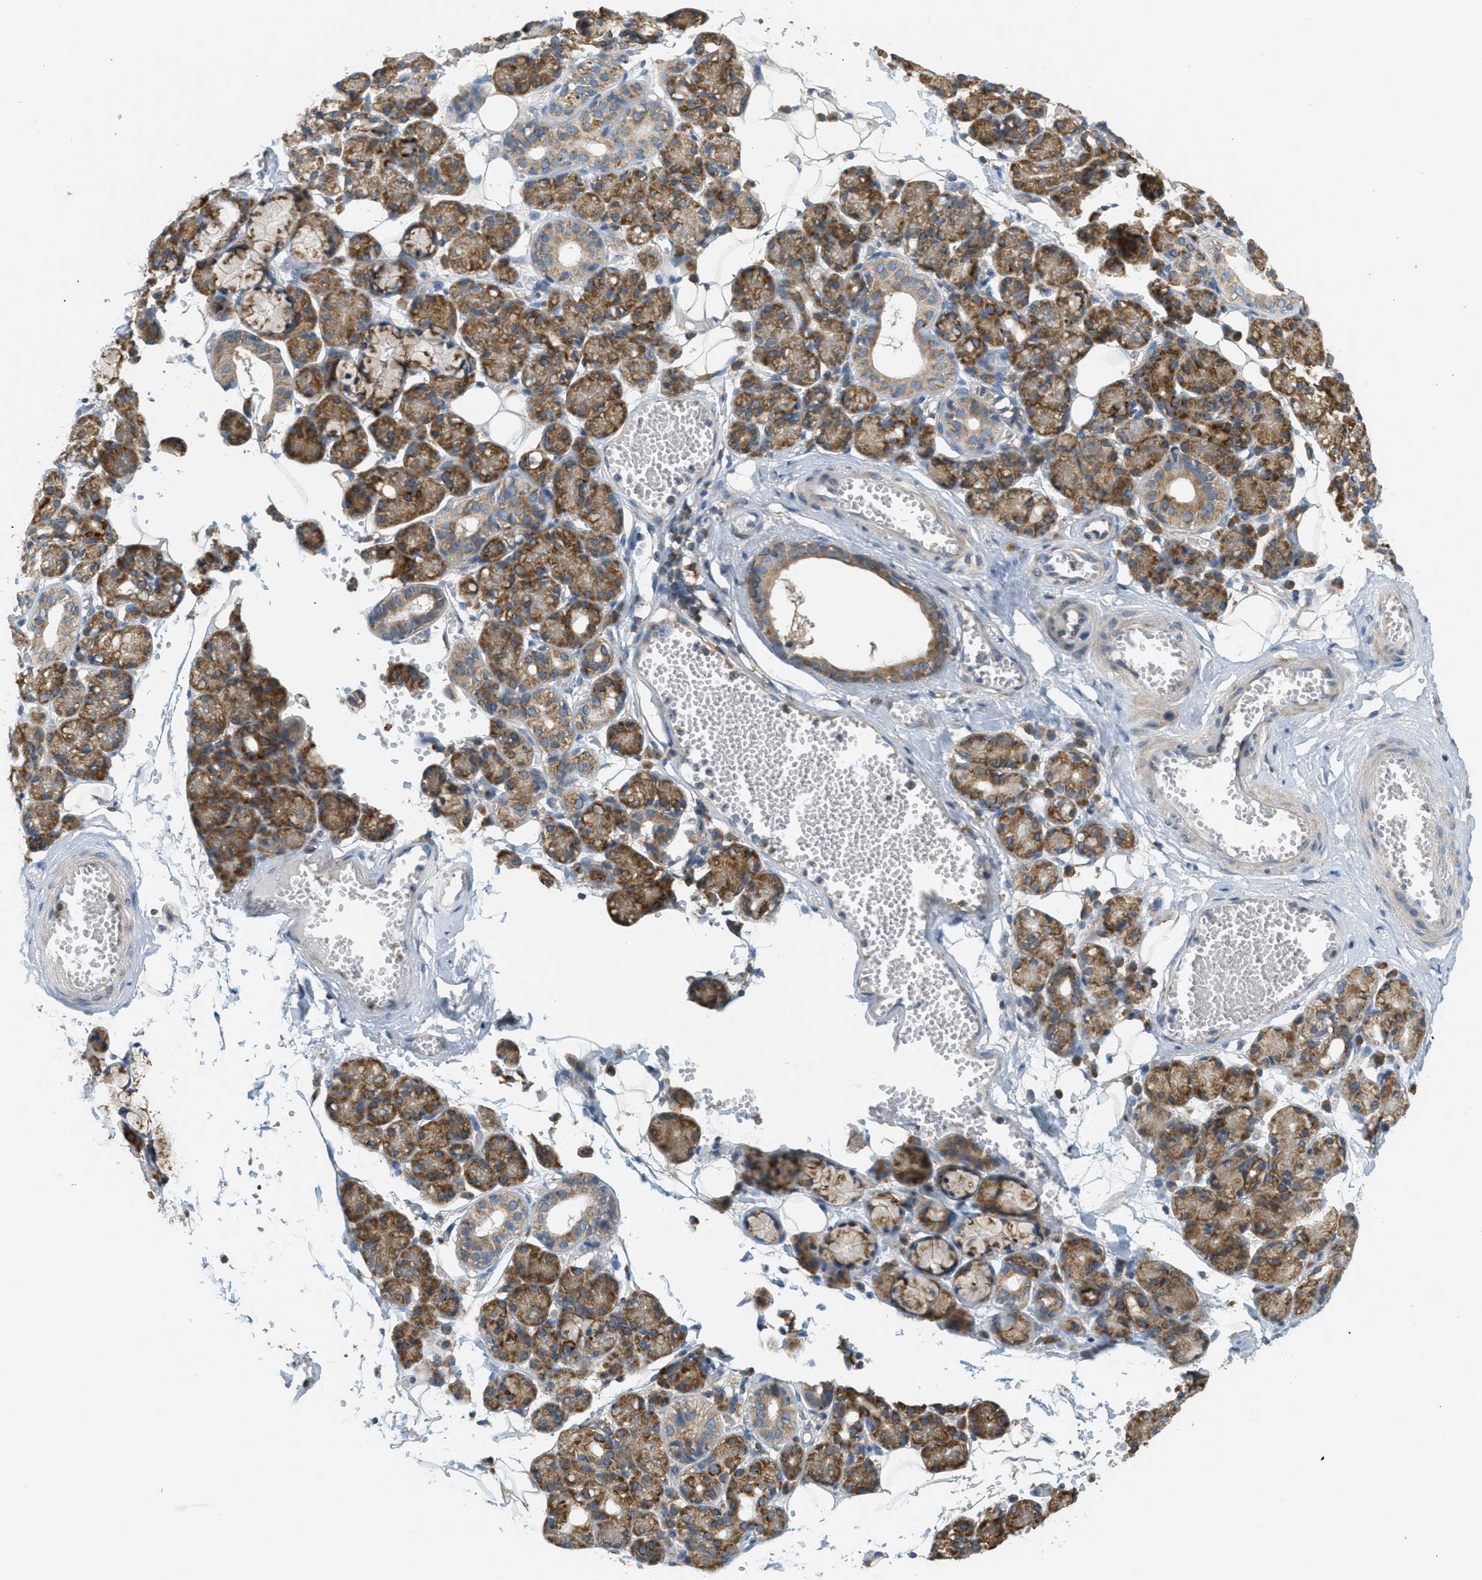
{"staining": {"intensity": "strong", "quantity": "25%-75%", "location": "cytoplasmic/membranous"}, "tissue": "salivary gland", "cell_type": "Glandular cells", "image_type": "normal", "snomed": [{"axis": "morphology", "description": "Normal tissue, NOS"}, {"axis": "topography", "description": "Salivary gland"}], "caption": "This micrograph reveals immunohistochemistry (IHC) staining of benign salivary gland, with high strong cytoplasmic/membranous positivity in about 25%-75% of glandular cells.", "gene": "ABCF1", "patient": {"sex": "male", "age": 63}}